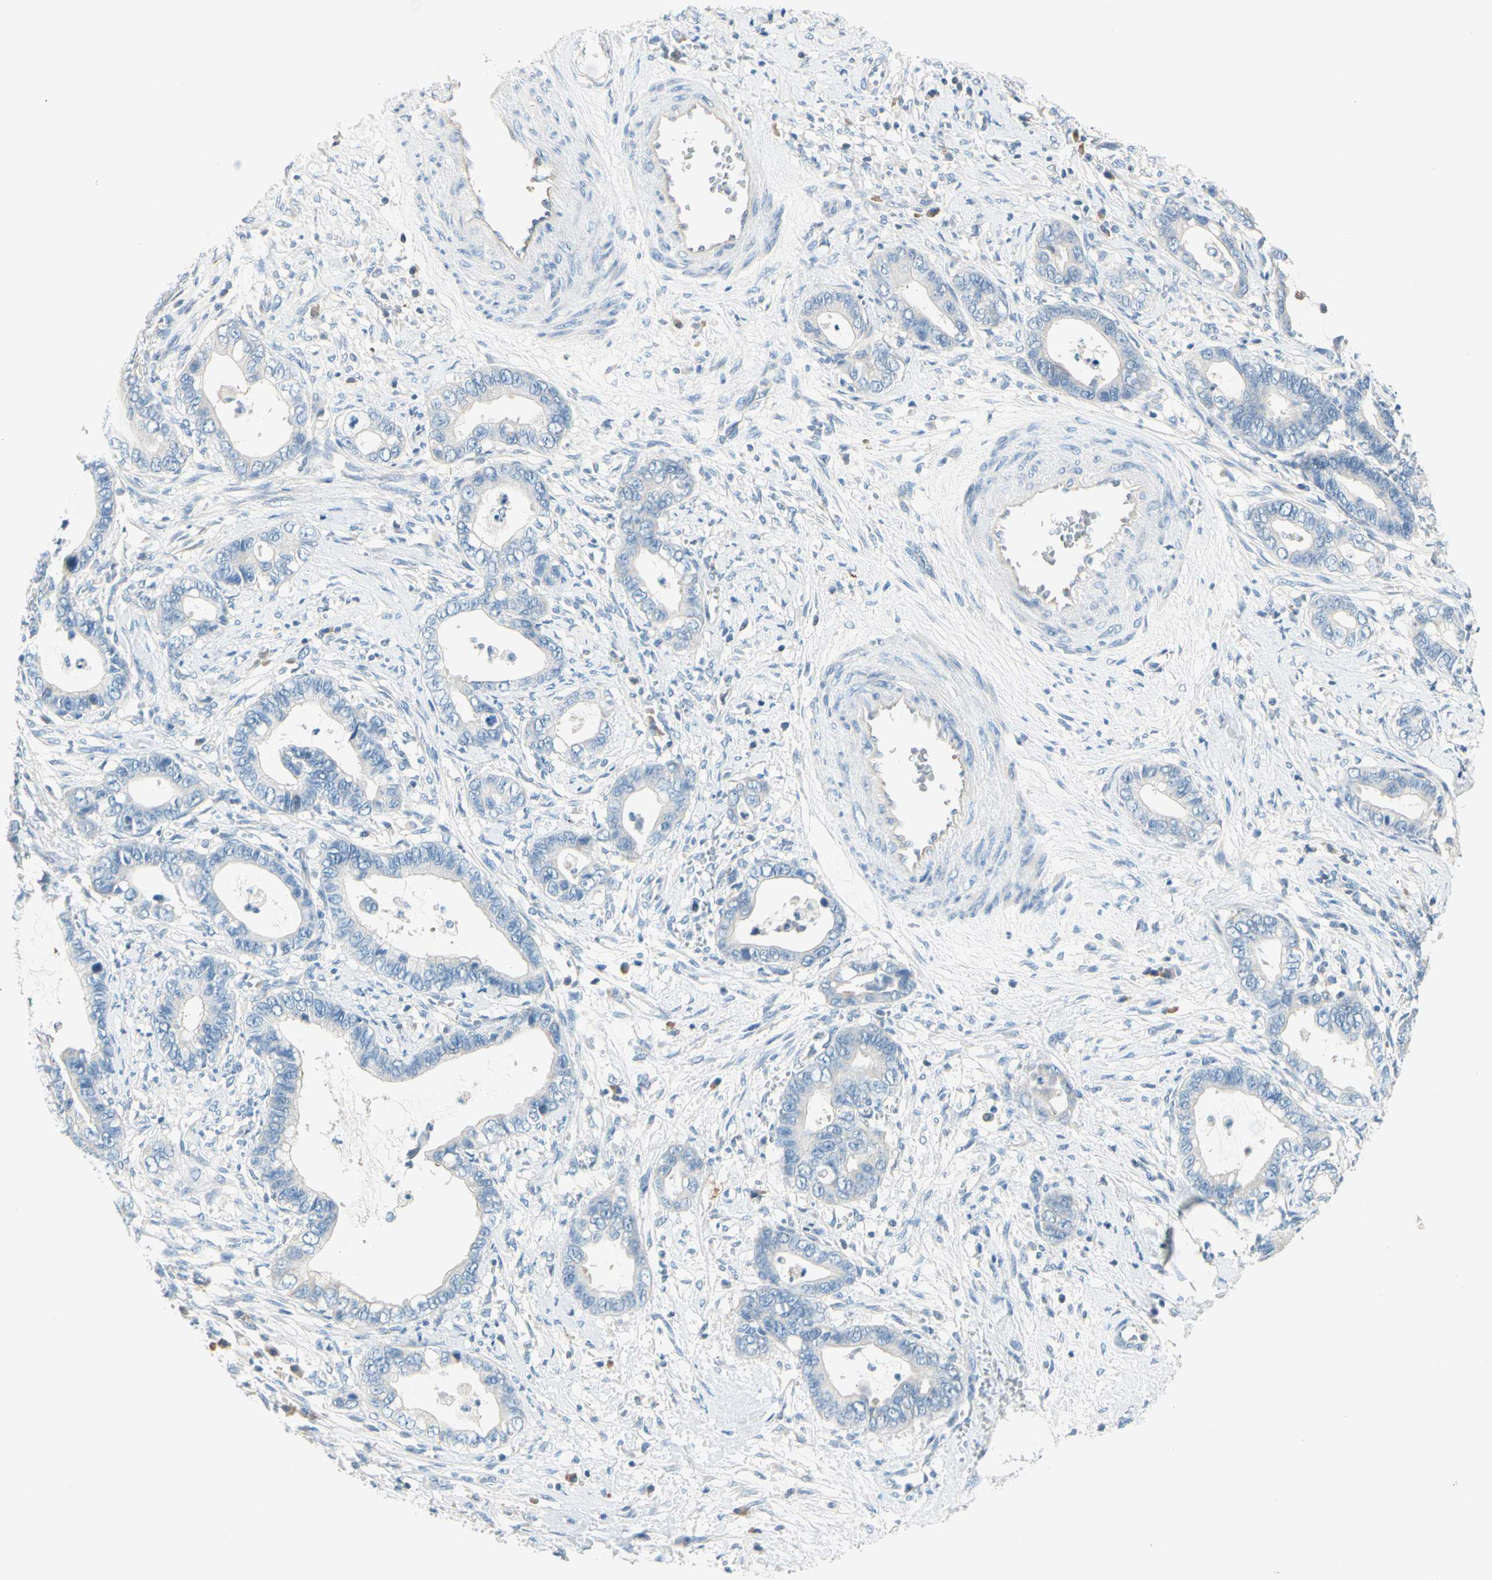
{"staining": {"intensity": "negative", "quantity": "none", "location": "none"}, "tissue": "cervical cancer", "cell_type": "Tumor cells", "image_type": "cancer", "snomed": [{"axis": "morphology", "description": "Adenocarcinoma, NOS"}, {"axis": "topography", "description": "Cervix"}], "caption": "An IHC micrograph of adenocarcinoma (cervical) is shown. There is no staining in tumor cells of adenocarcinoma (cervical).", "gene": "CCM2L", "patient": {"sex": "female", "age": 44}}